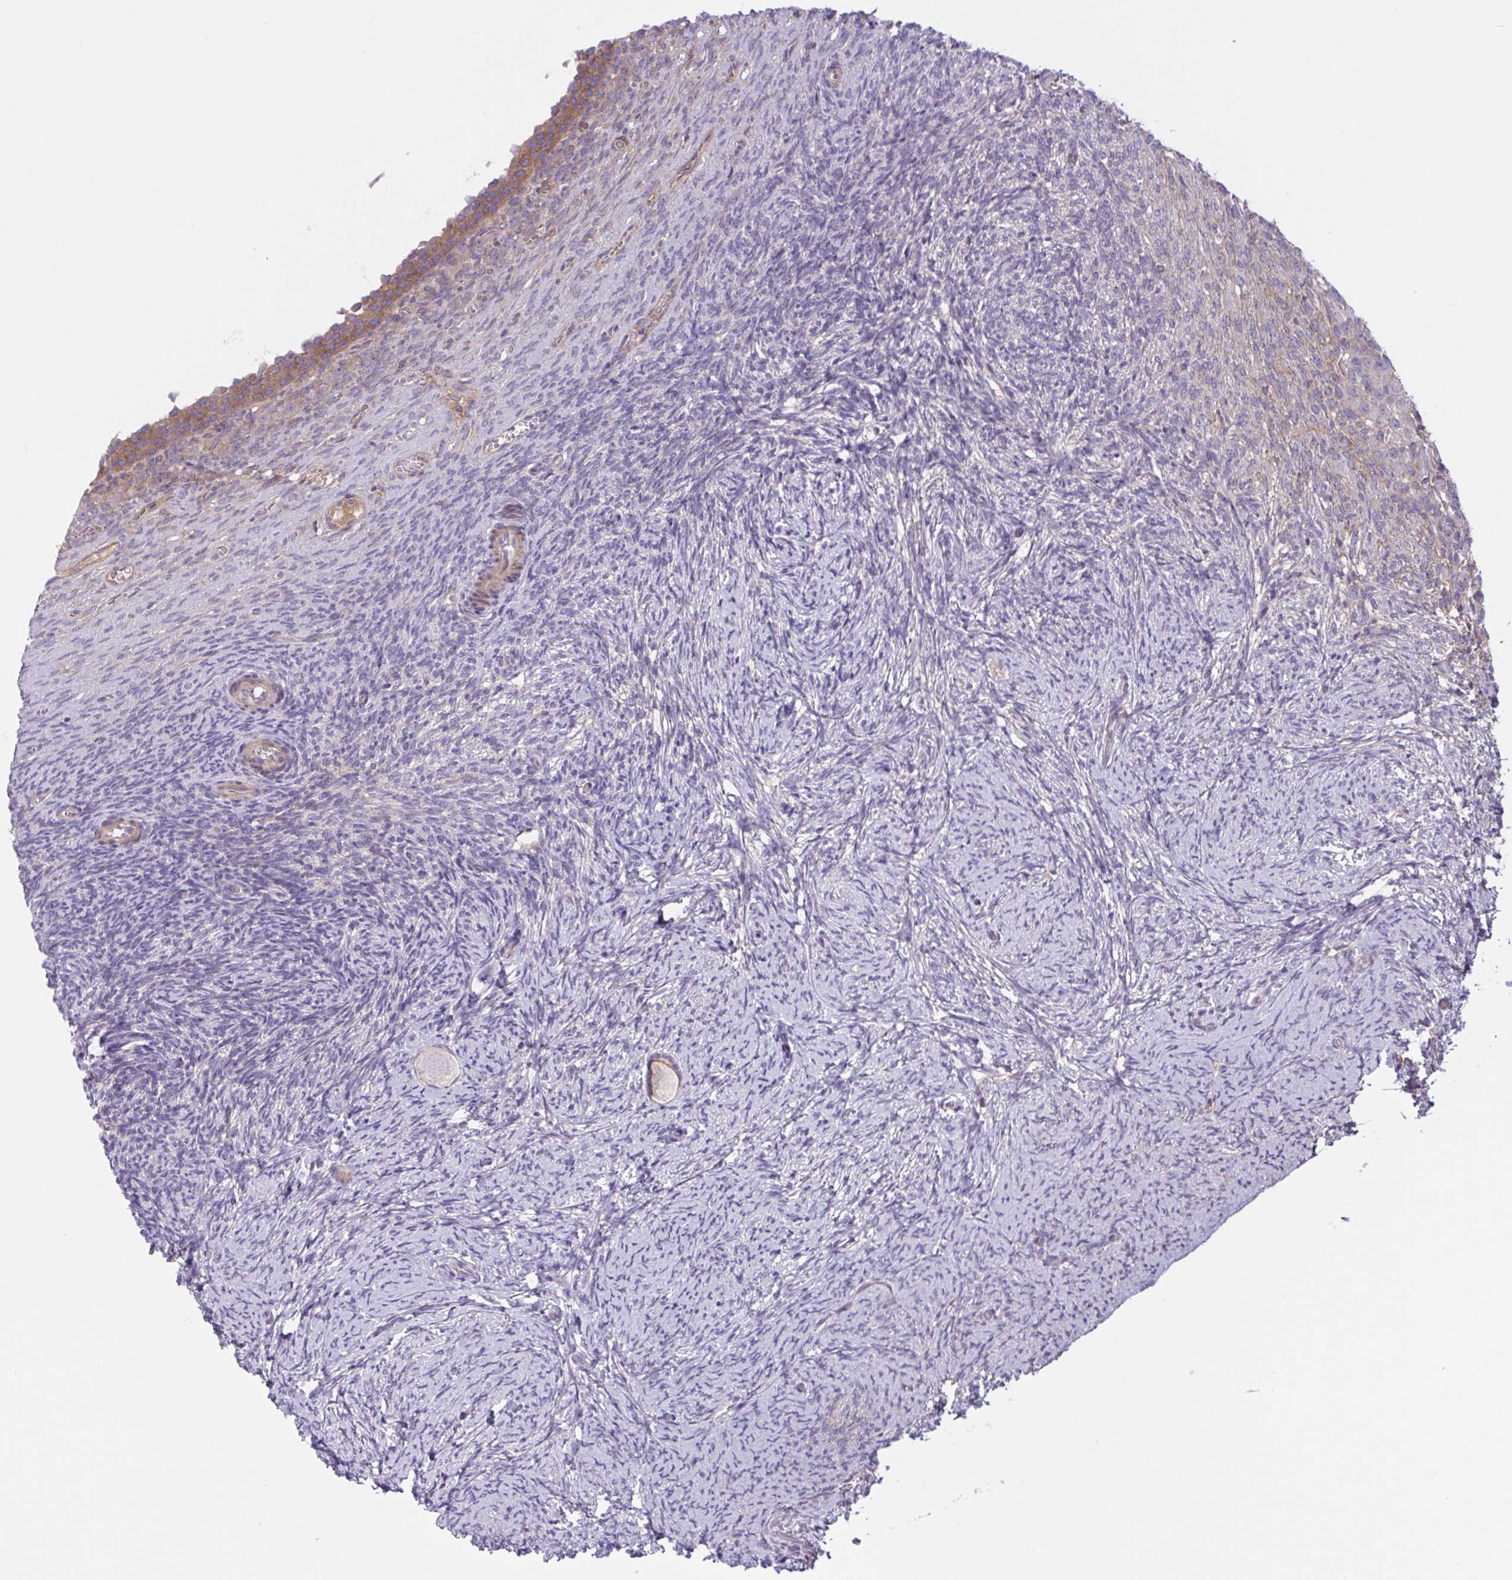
{"staining": {"intensity": "moderate", "quantity": ">75%", "location": "cytoplasmic/membranous"}, "tissue": "ovary", "cell_type": "Follicle cells", "image_type": "normal", "snomed": [{"axis": "morphology", "description": "Normal tissue, NOS"}, {"axis": "topography", "description": "Ovary"}], "caption": "Moderate cytoplasmic/membranous positivity is appreciated in about >75% of follicle cells in unremarkable ovary.", "gene": "TTC7B", "patient": {"sex": "female", "age": 34}}